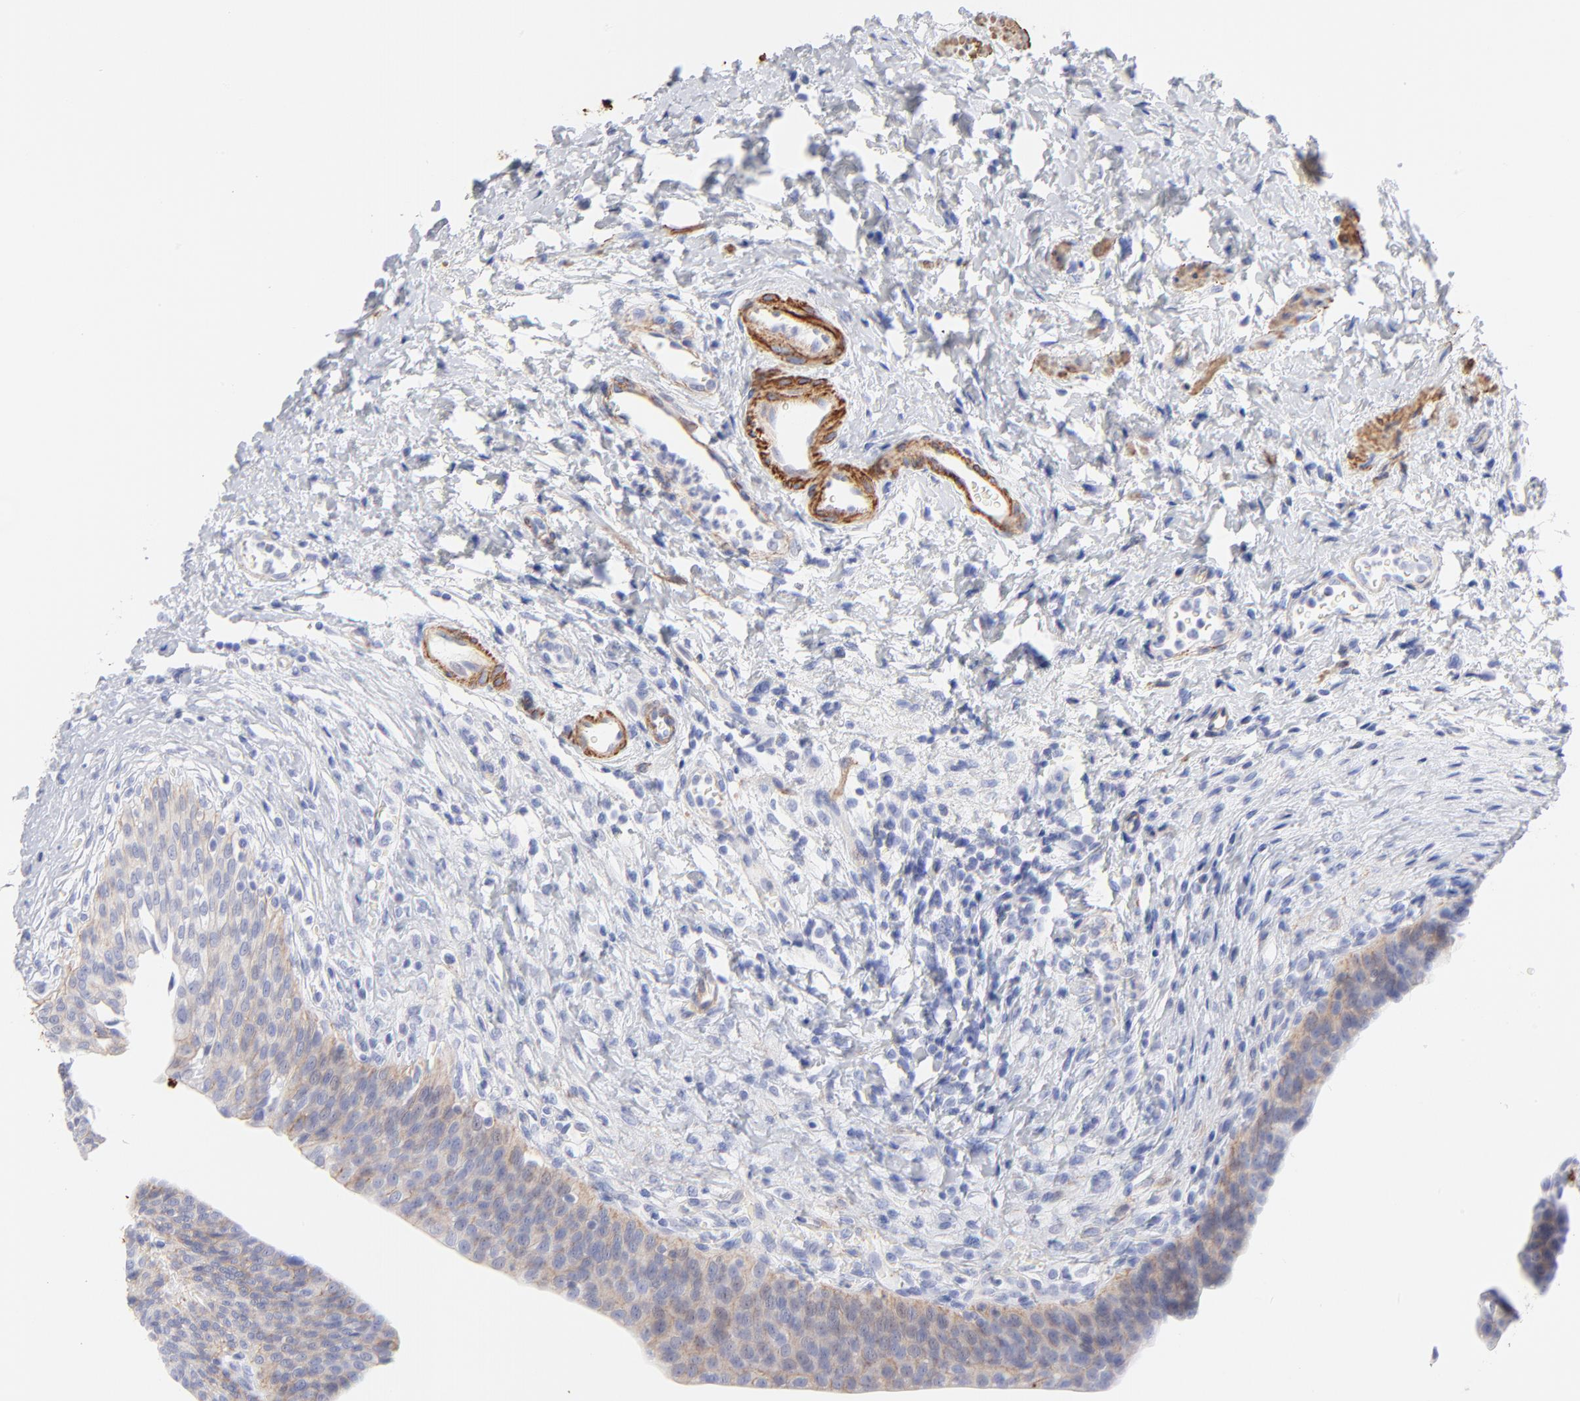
{"staining": {"intensity": "weak", "quantity": ">75%", "location": "cytoplasmic/membranous"}, "tissue": "urinary bladder", "cell_type": "Urothelial cells", "image_type": "normal", "snomed": [{"axis": "morphology", "description": "Normal tissue, NOS"}, {"axis": "morphology", "description": "Dysplasia, NOS"}, {"axis": "topography", "description": "Urinary bladder"}], "caption": "Immunohistochemical staining of unremarkable human urinary bladder displays >75% levels of weak cytoplasmic/membranous protein expression in about >75% of urothelial cells.", "gene": "ACTA2", "patient": {"sex": "male", "age": 35}}